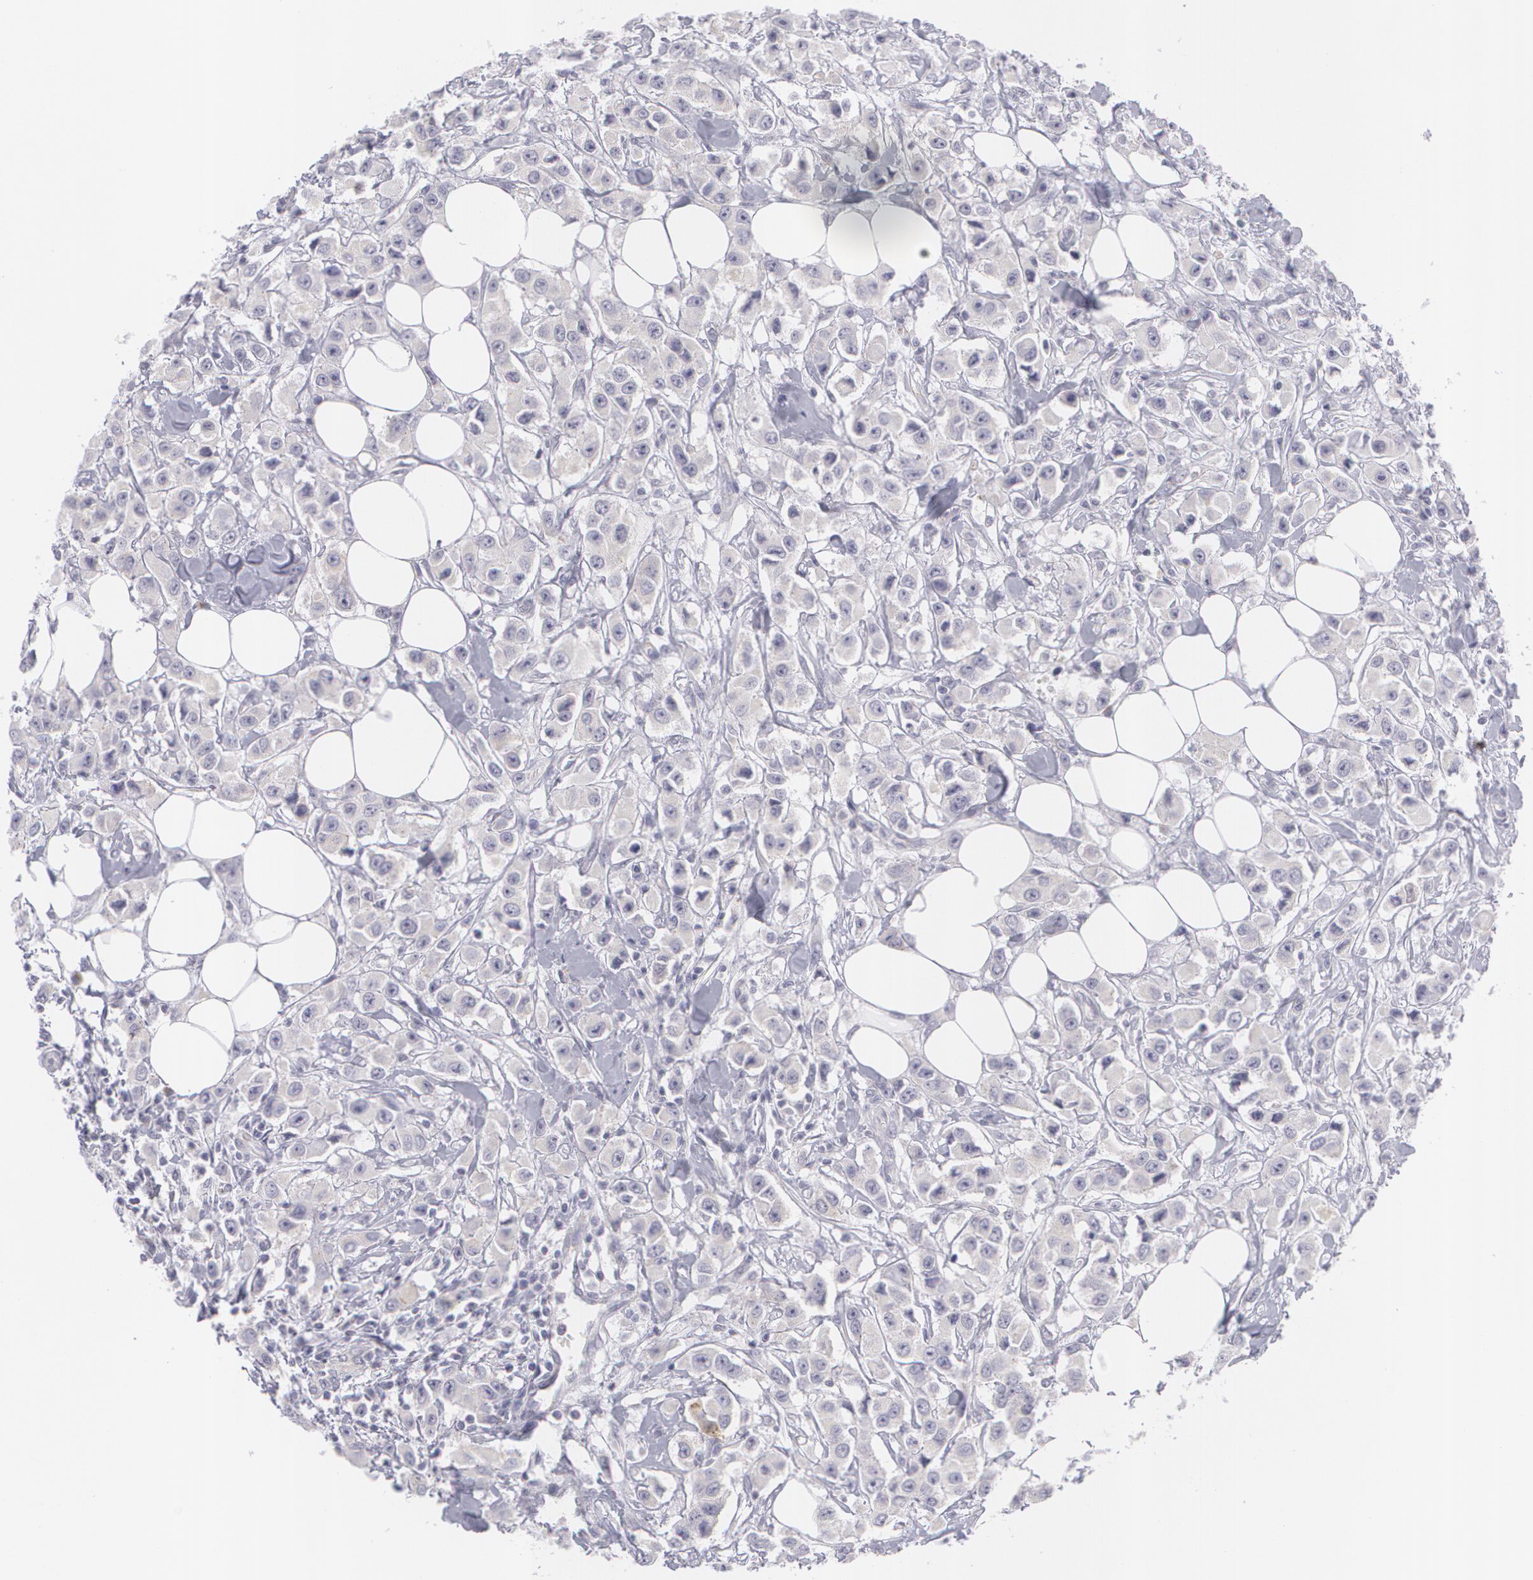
{"staining": {"intensity": "negative", "quantity": "none", "location": "none"}, "tissue": "breast cancer", "cell_type": "Tumor cells", "image_type": "cancer", "snomed": [{"axis": "morphology", "description": "Duct carcinoma"}, {"axis": "topography", "description": "Breast"}], "caption": "Protein analysis of breast infiltrating ductal carcinoma exhibits no significant expression in tumor cells.", "gene": "MBNL3", "patient": {"sex": "female", "age": 58}}